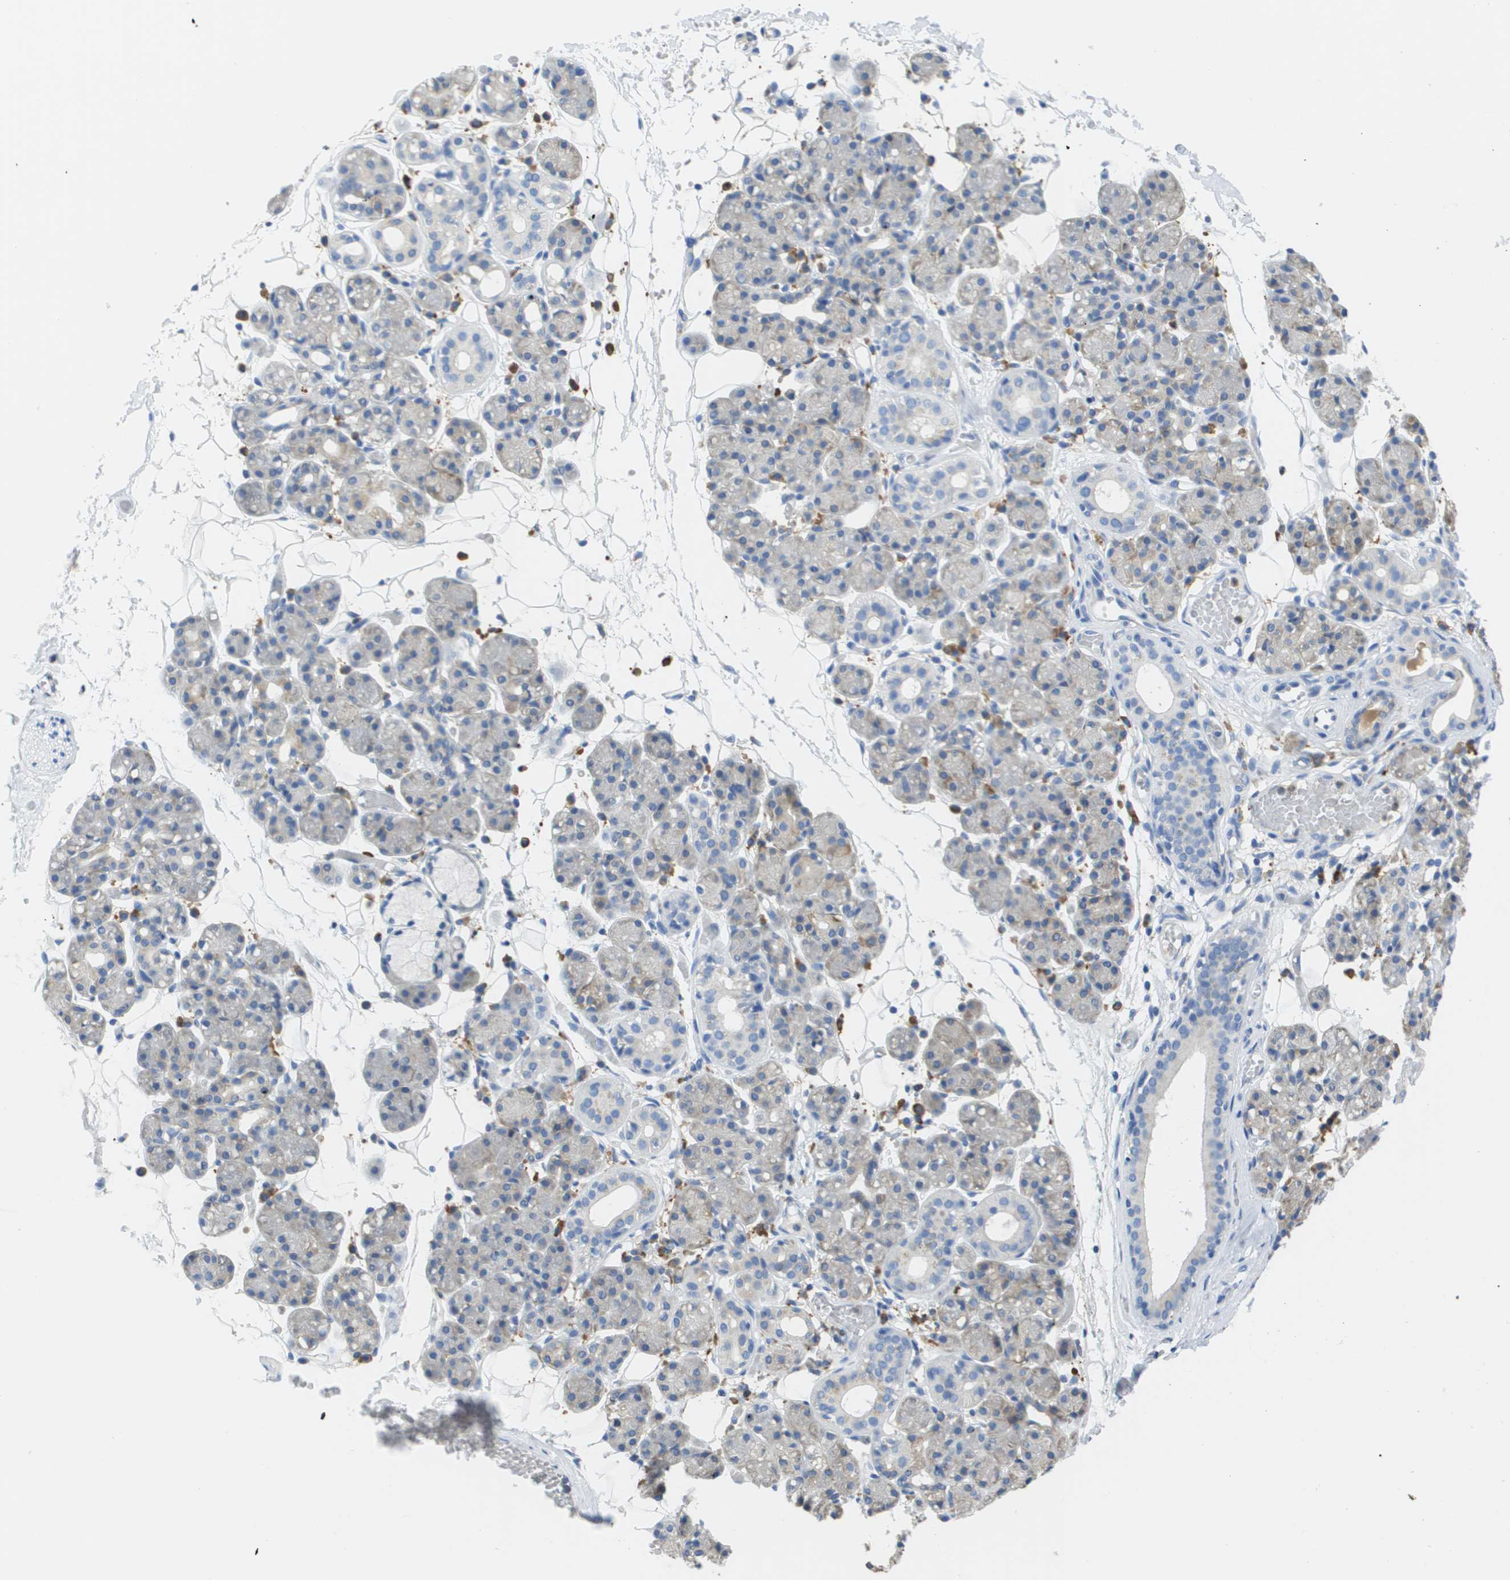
{"staining": {"intensity": "weak", "quantity": "<25%", "location": "cytoplasmic/membranous"}, "tissue": "salivary gland", "cell_type": "Glandular cells", "image_type": "normal", "snomed": [{"axis": "morphology", "description": "Normal tissue, NOS"}, {"axis": "topography", "description": "Salivary gland"}], "caption": "Immunohistochemistry (IHC) image of benign salivary gland: salivary gland stained with DAB (3,3'-diaminobenzidine) shows no significant protein staining in glandular cells.", "gene": "SDR42E1", "patient": {"sex": "male", "age": 63}}